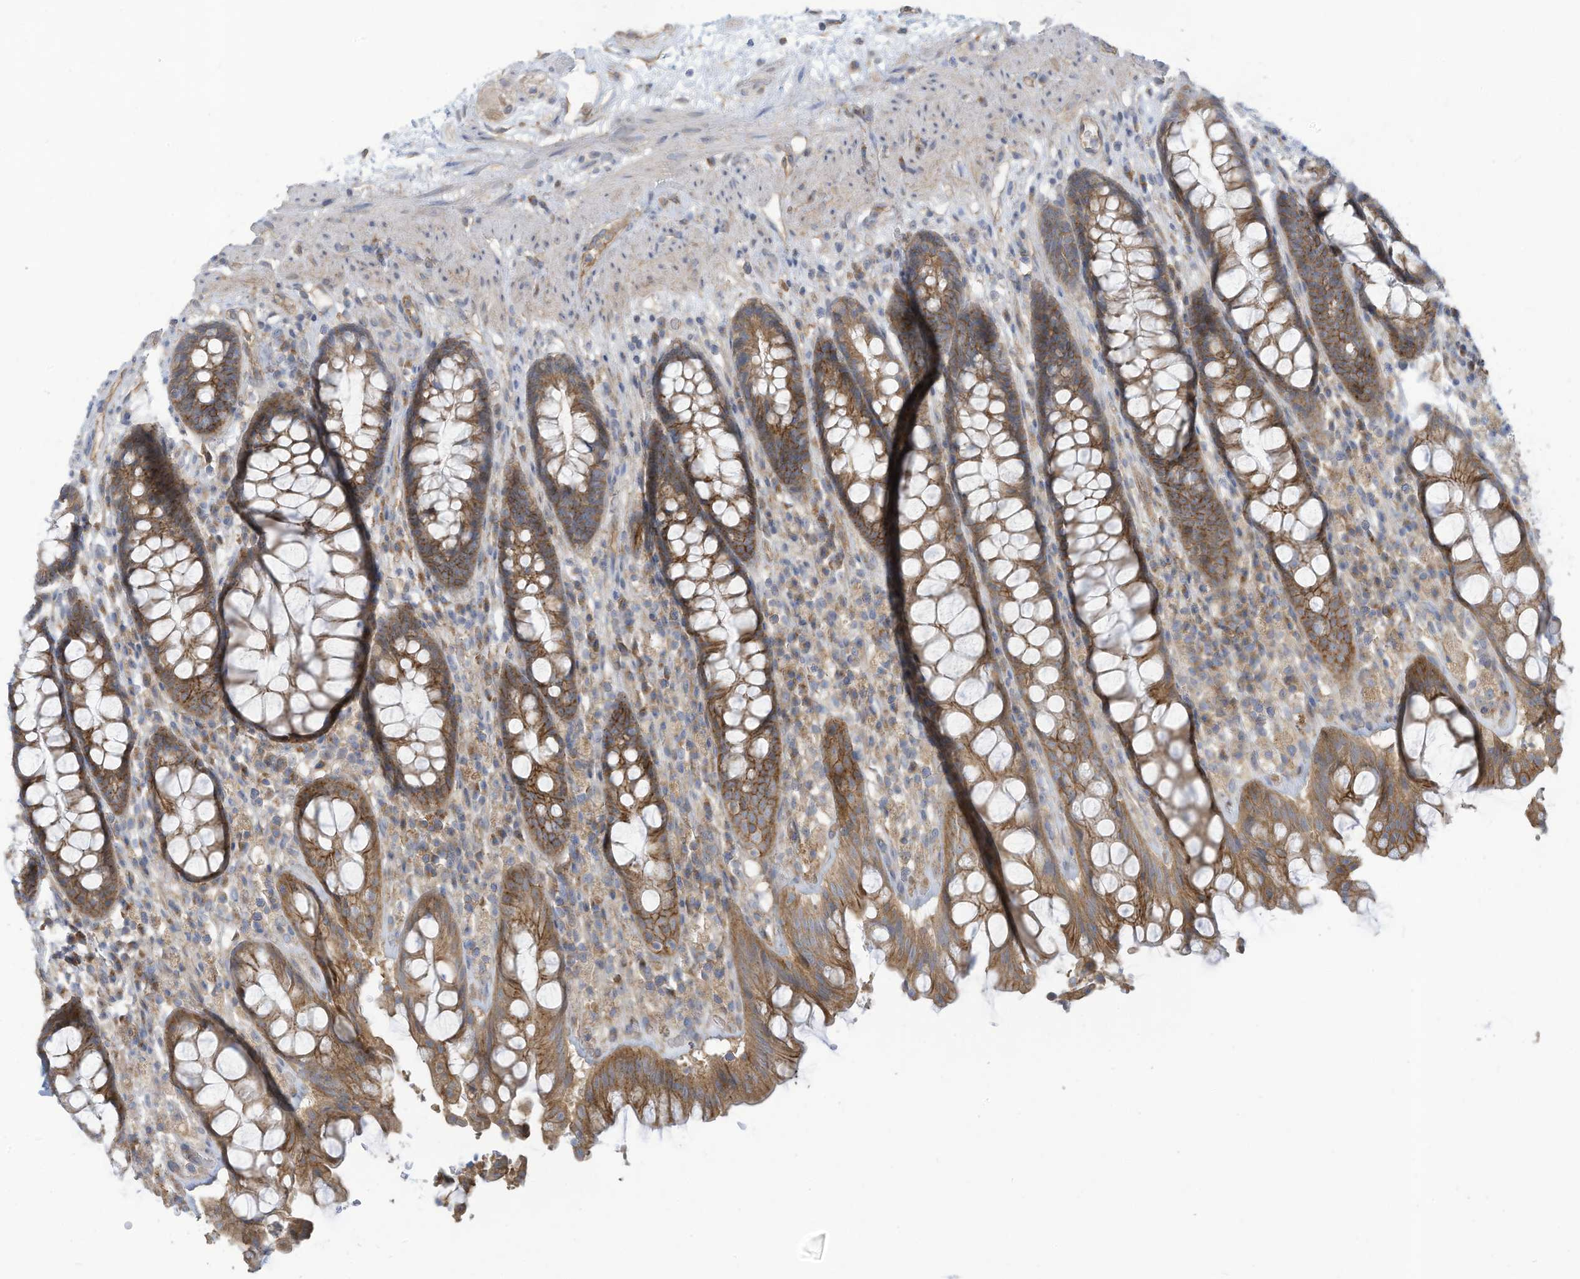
{"staining": {"intensity": "moderate", "quantity": ">75%", "location": "cytoplasmic/membranous"}, "tissue": "rectum", "cell_type": "Glandular cells", "image_type": "normal", "snomed": [{"axis": "morphology", "description": "Normal tissue, NOS"}, {"axis": "topography", "description": "Rectum"}], "caption": "Brown immunohistochemical staining in normal human rectum displays moderate cytoplasmic/membranous positivity in approximately >75% of glandular cells.", "gene": "ADAT2", "patient": {"sex": "male", "age": 64}}